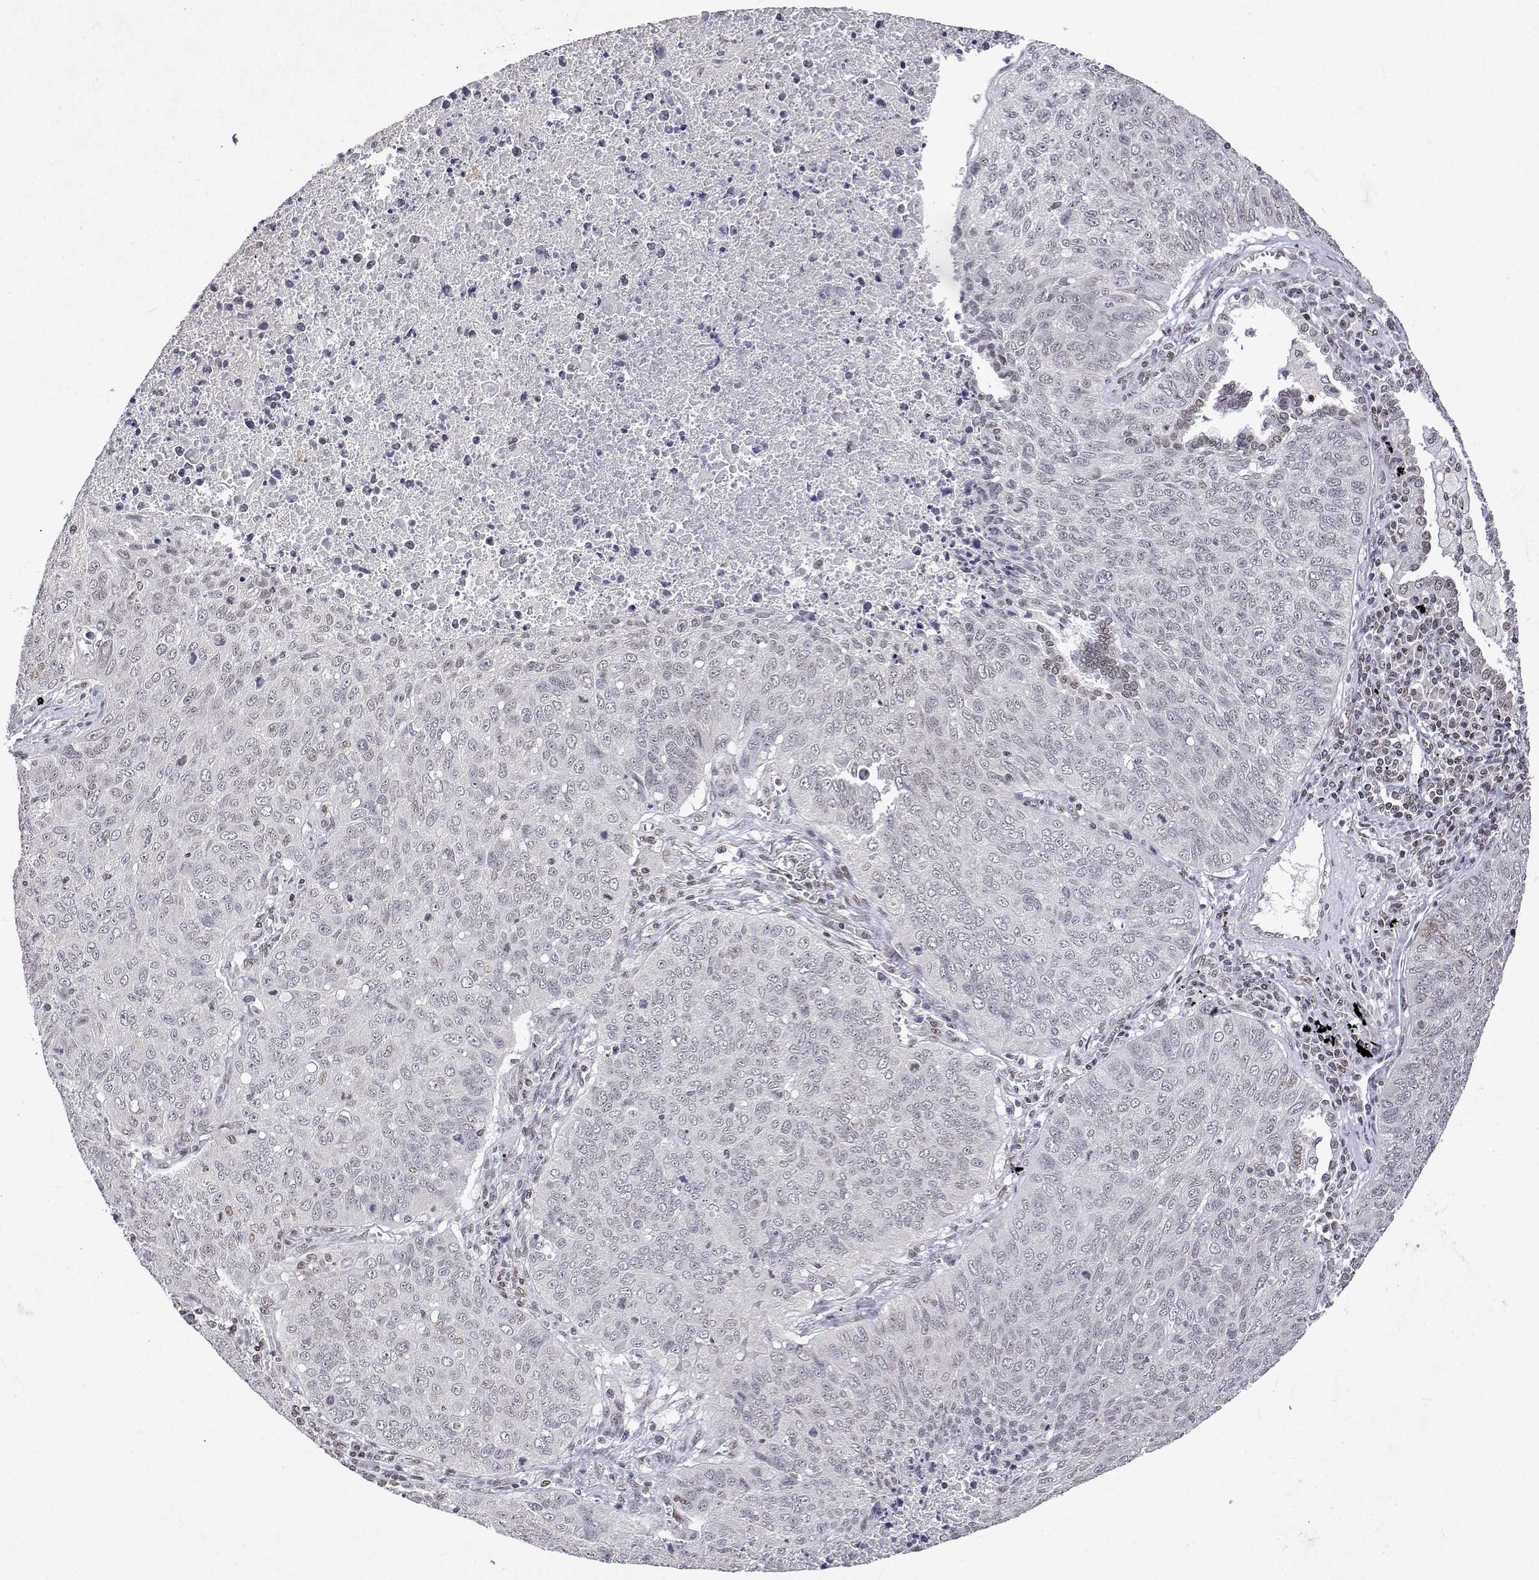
{"staining": {"intensity": "negative", "quantity": "none", "location": "none"}, "tissue": "lung cancer", "cell_type": "Tumor cells", "image_type": "cancer", "snomed": [{"axis": "morphology", "description": "Normal morphology"}, {"axis": "morphology", "description": "Aneuploidy"}, {"axis": "morphology", "description": "Squamous cell carcinoma, NOS"}, {"axis": "topography", "description": "Lymph node"}, {"axis": "topography", "description": "Lung"}], "caption": "This is a image of immunohistochemistry staining of aneuploidy (lung), which shows no expression in tumor cells.", "gene": "XPC", "patient": {"sex": "female", "age": 76}}